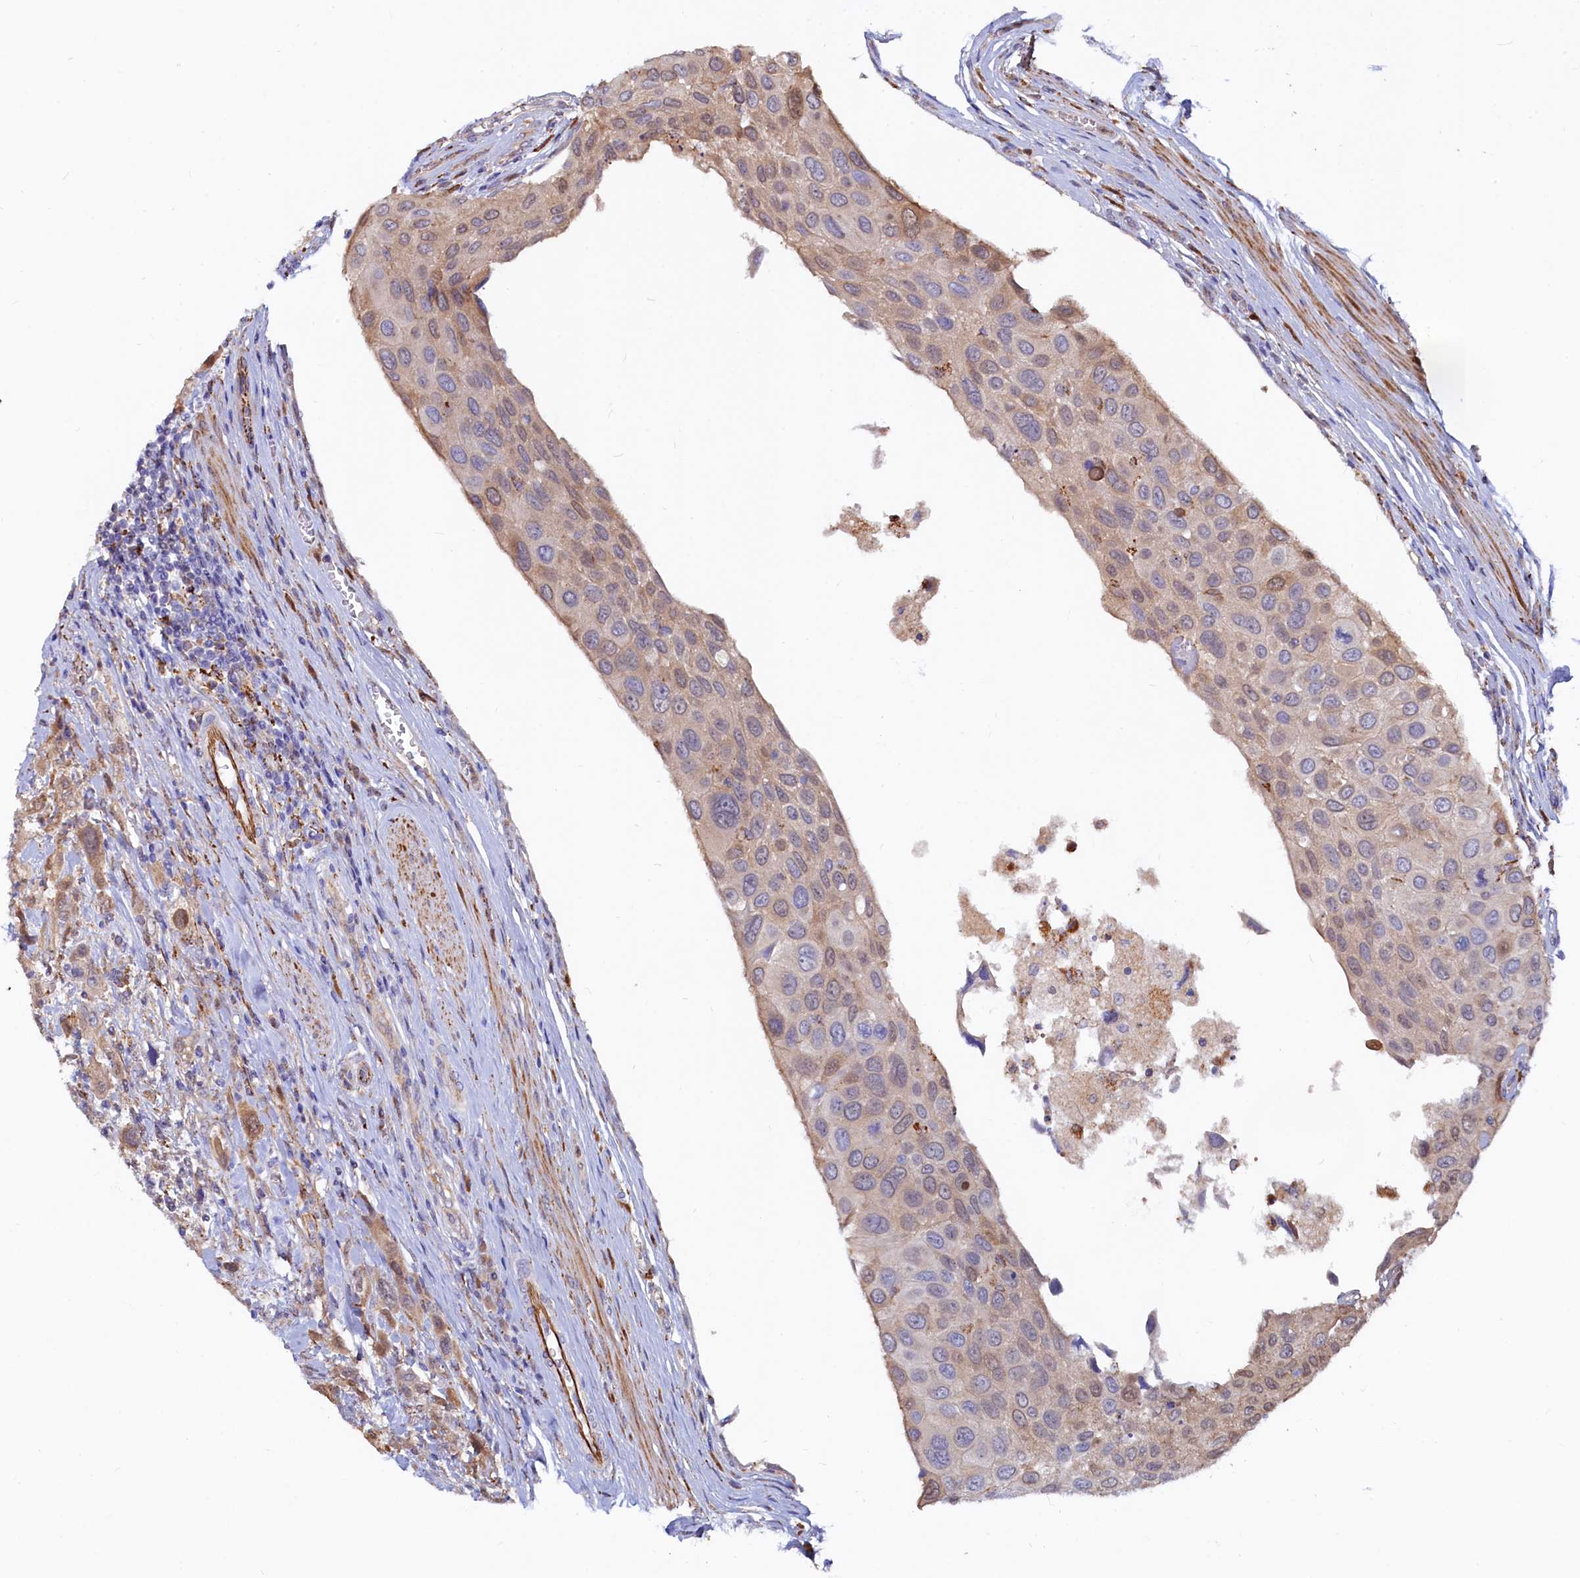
{"staining": {"intensity": "moderate", "quantity": "<25%", "location": "cytoplasmic/membranous"}, "tissue": "urothelial cancer", "cell_type": "Tumor cells", "image_type": "cancer", "snomed": [{"axis": "morphology", "description": "Urothelial carcinoma, High grade"}, {"axis": "topography", "description": "Urinary bladder"}], "caption": "Immunohistochemistry micrograph of neoplastic tissue: urothelial carcinoma (high-grade) stained using immunohistochemistry demonstrates low levels of moderate protein expression localized specifically in the cytoplasmic/membranous of tumor cells, appearing as a cytoplasmic/membranous brown color.", "gene": "ASTE1", "patient": {"sex": "male", "age": 50}}